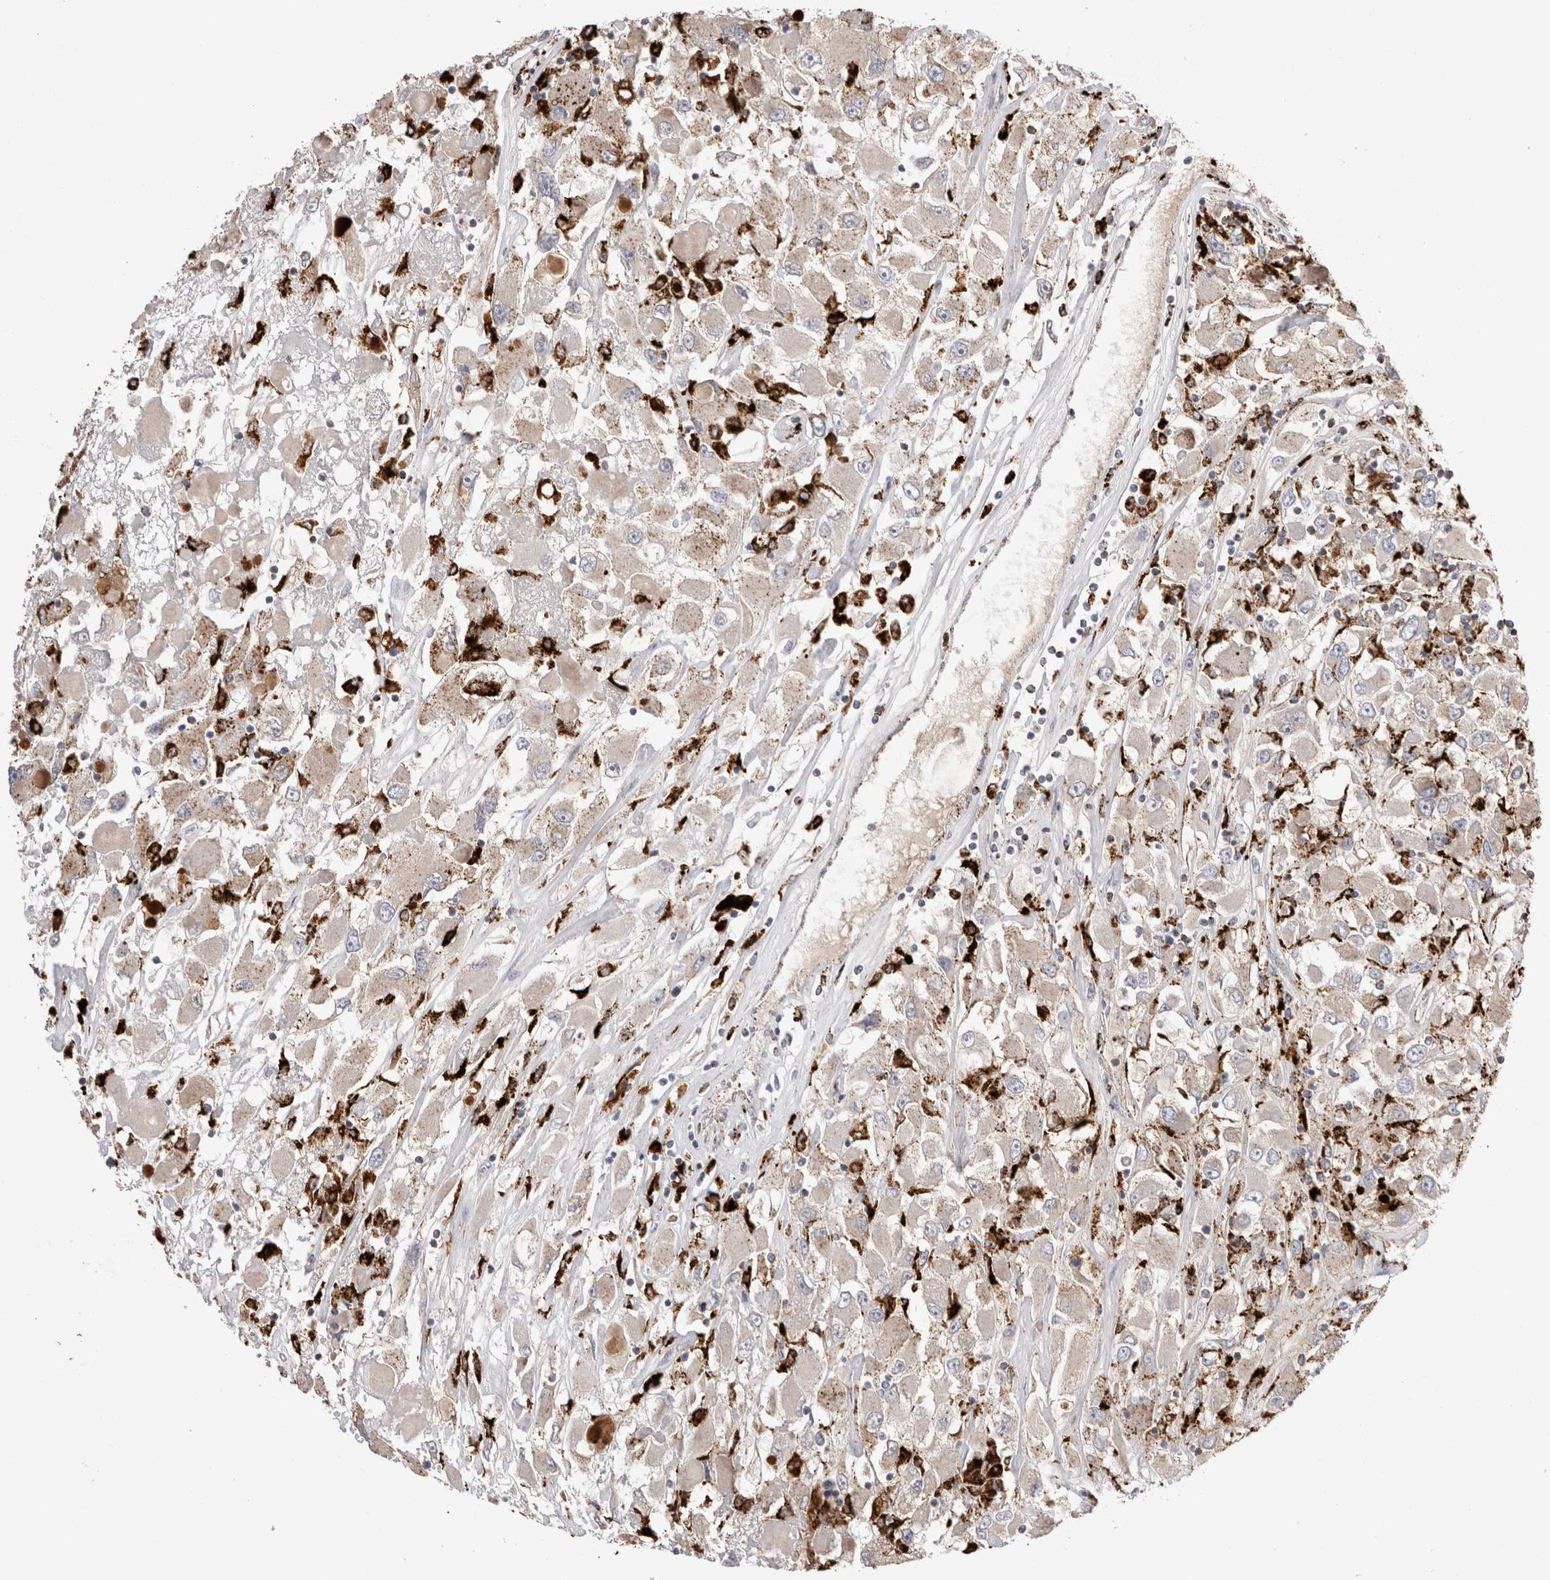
{"staining": {"intensity": "negative", "quantity": "none", "location": "none"}, "tissue": "renal cancer", "cell_type": "Tumor cells", "image_type": "cancer", "snomed": [{"axis": "morphology", "description": "Adenocarcinoma, NOS"}, {"axis": "topography", "description": "Kidney"}], "caption": "Immunohistochemical staining of adenocarcinoma (renal) shows no significant expression in tumor cells.", "gene": "CTSA", "patient": {"sex": "female", "age": 52}}